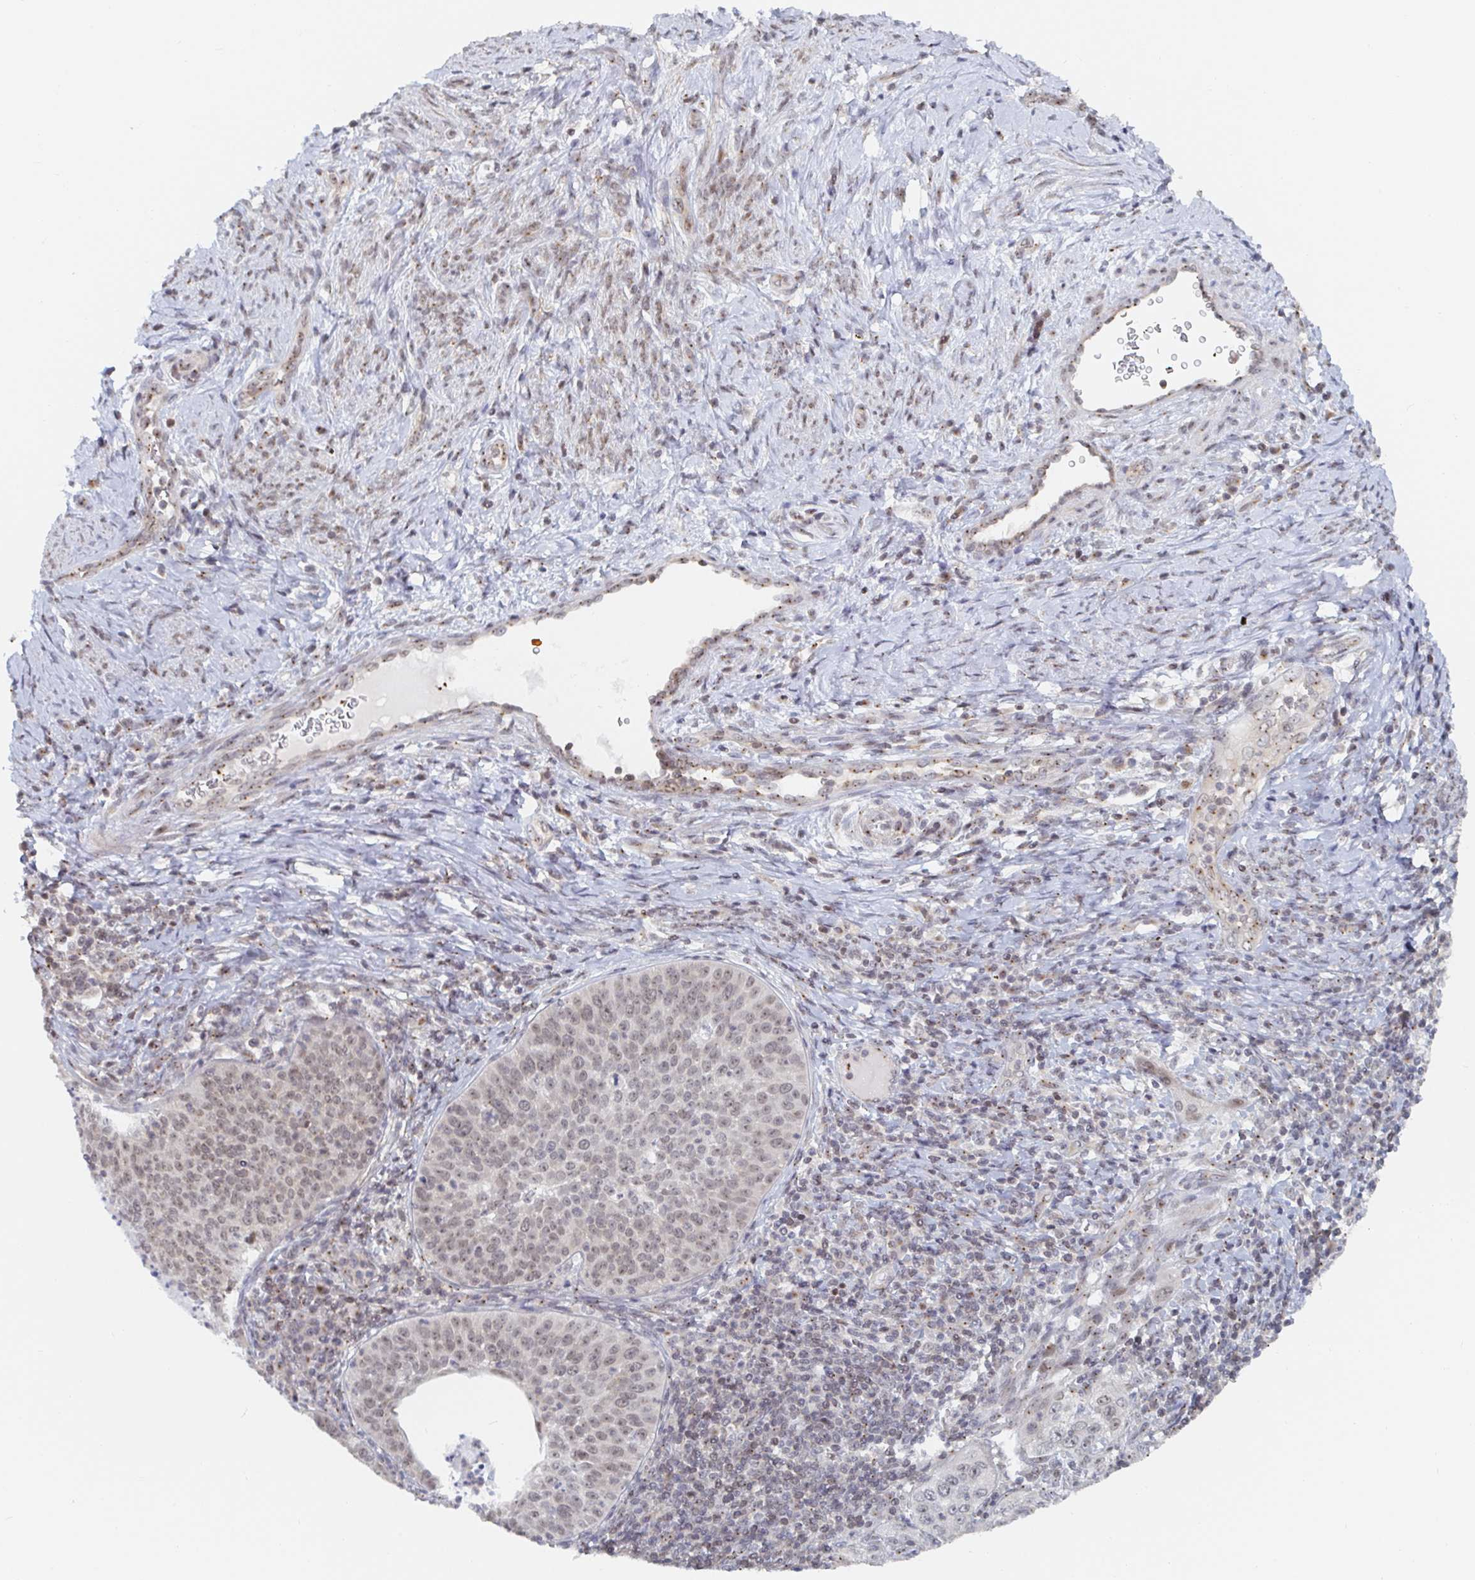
{"staining": {"intensity": "weak", "quantity": ">75%", "location": "nuclear"}, "tissue": "cervical cancer", "cell_type": "Tumor cells", "image_type": "cancer", "snomed": [{"axis": "morphology", "description": "Squamous cell carcinoma, NOS"}, {"axis": "topography", "description": "Cervix"}], "caption": "Cervical cancer (squamous cell carcinoma) stained with DAB (3,3'-diaminobenzidine) immunohistochemistry (IHC) displays low levels of weak nuclear expression in about >75% of tumor cells.", "gene": "CHD2", "patient": {"sex": "female", "age": 30}}